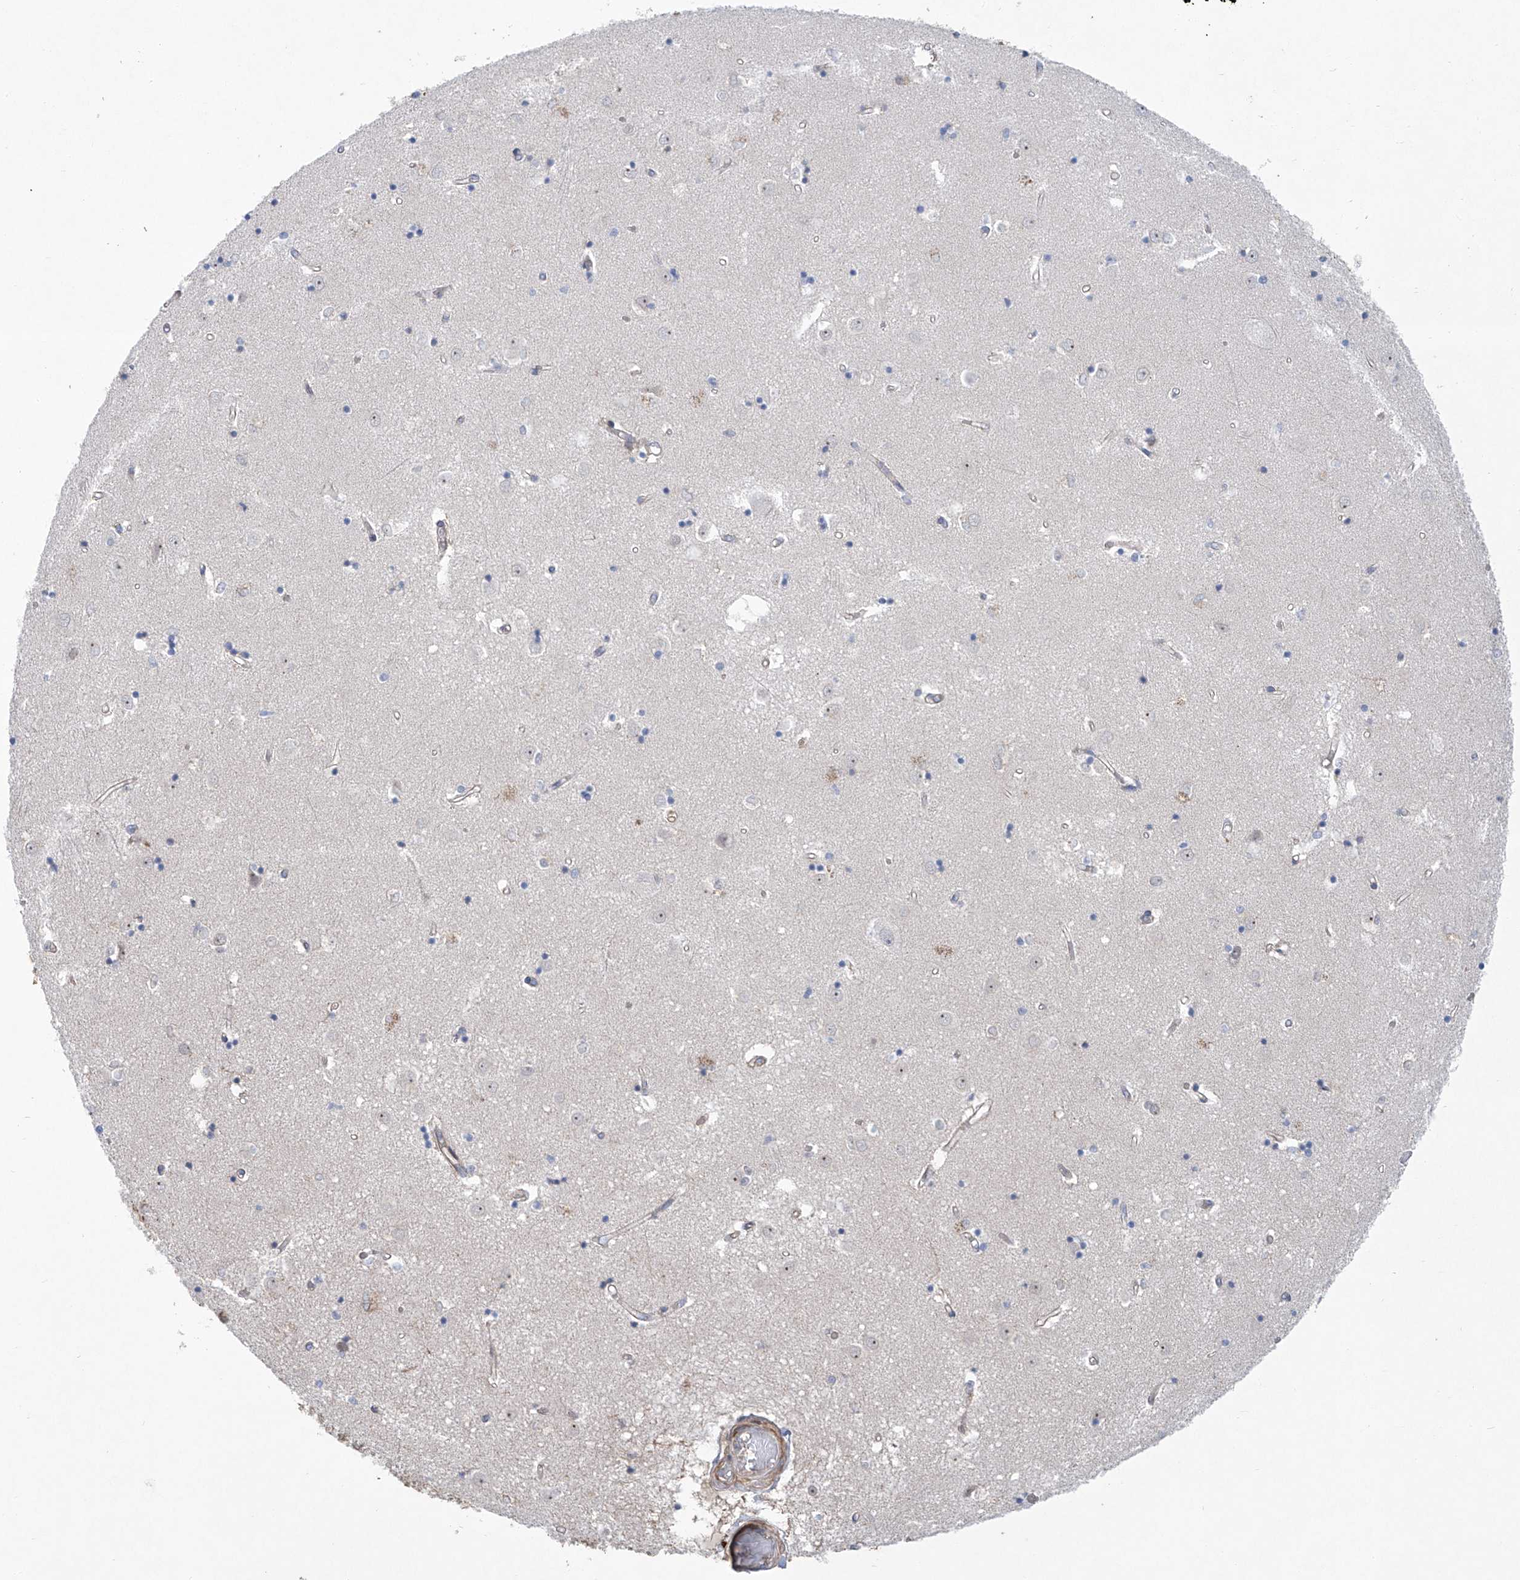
{"staining": {"intensity": "weak", "quantity": "<25%", "location": "cytoplasmic/membranous"}, "tissue": "caudate", "cell_type": "Glial cells", "image_type": "normal", "snomed": [{"axis": "morphology", "description": "Normal tissue, NOS"}, {"axis": "topography", "description": "Lateral ventricle wall"}], "caption": "Histopathology image shows no protein staining in glial cells of benign caudate.", "gene": "KLC4", "patient": {"sex": "male", "age": 45}}